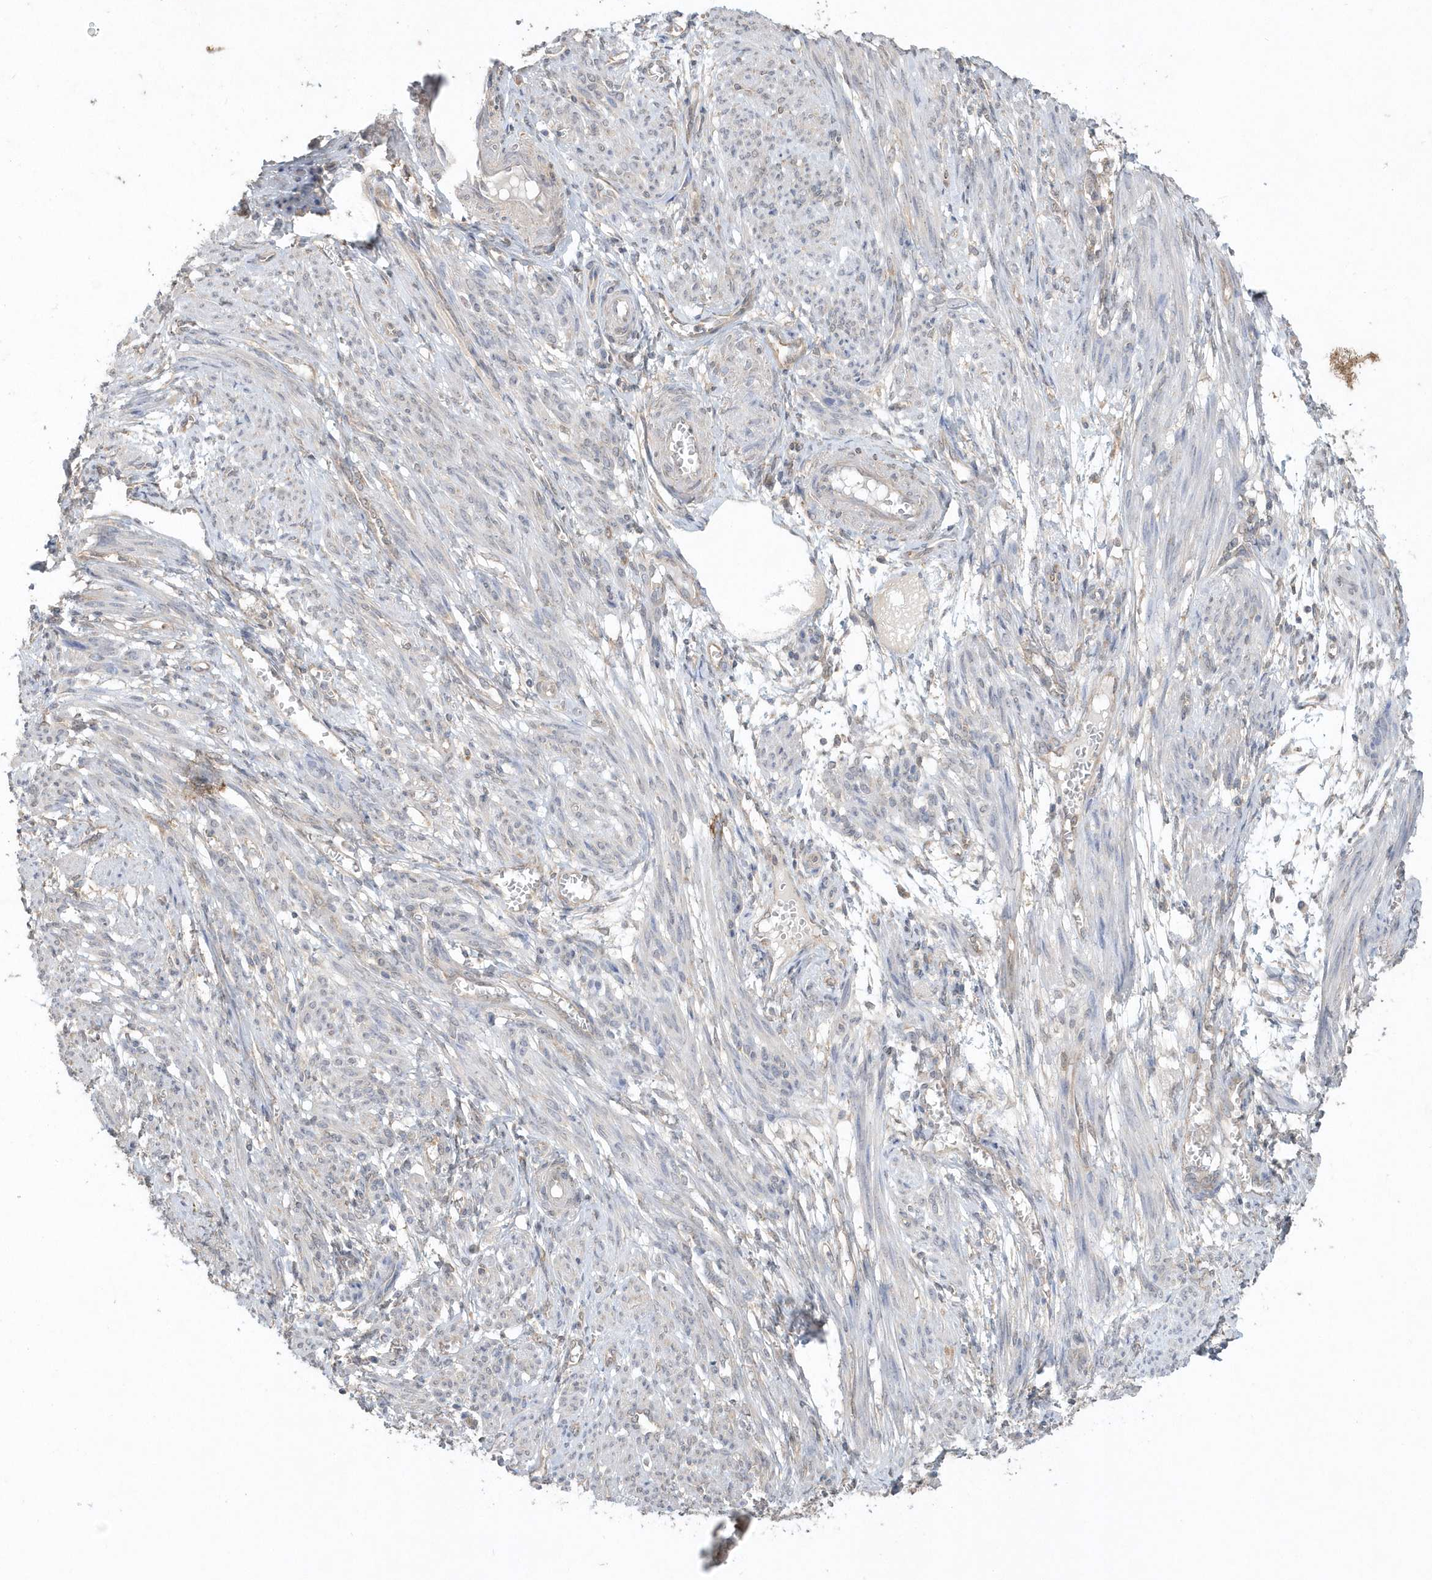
{"staining": {"intensity": "negative", "quantity": "none", "location": "none"}, "tissue": "smooth muscle", "cell_type": "Smooth muscle cells", "image_type": "normal", "snomed": [{"axis": "morphology", "description": "Normal tissue, NOS"}, {"axis": "topography", "description": "Smooth muscle"}], "caption": "High magnification brightfield microscopy of benign smooth muscle stained with DAB (3,3'-diaminobenzidine) (brown) and counterstained with hematoxylin (blue): smooth muscle cells show no significant staining. Brightfield microscopy of immunohistochemistry (IHC) stained with DAB (3,3'-diaminobenzidine) (brown) and hematoxylin (blue), captured at high magnification.", "gene": "AKR7A2", "patient": {"sex": "female", "age": 39}}